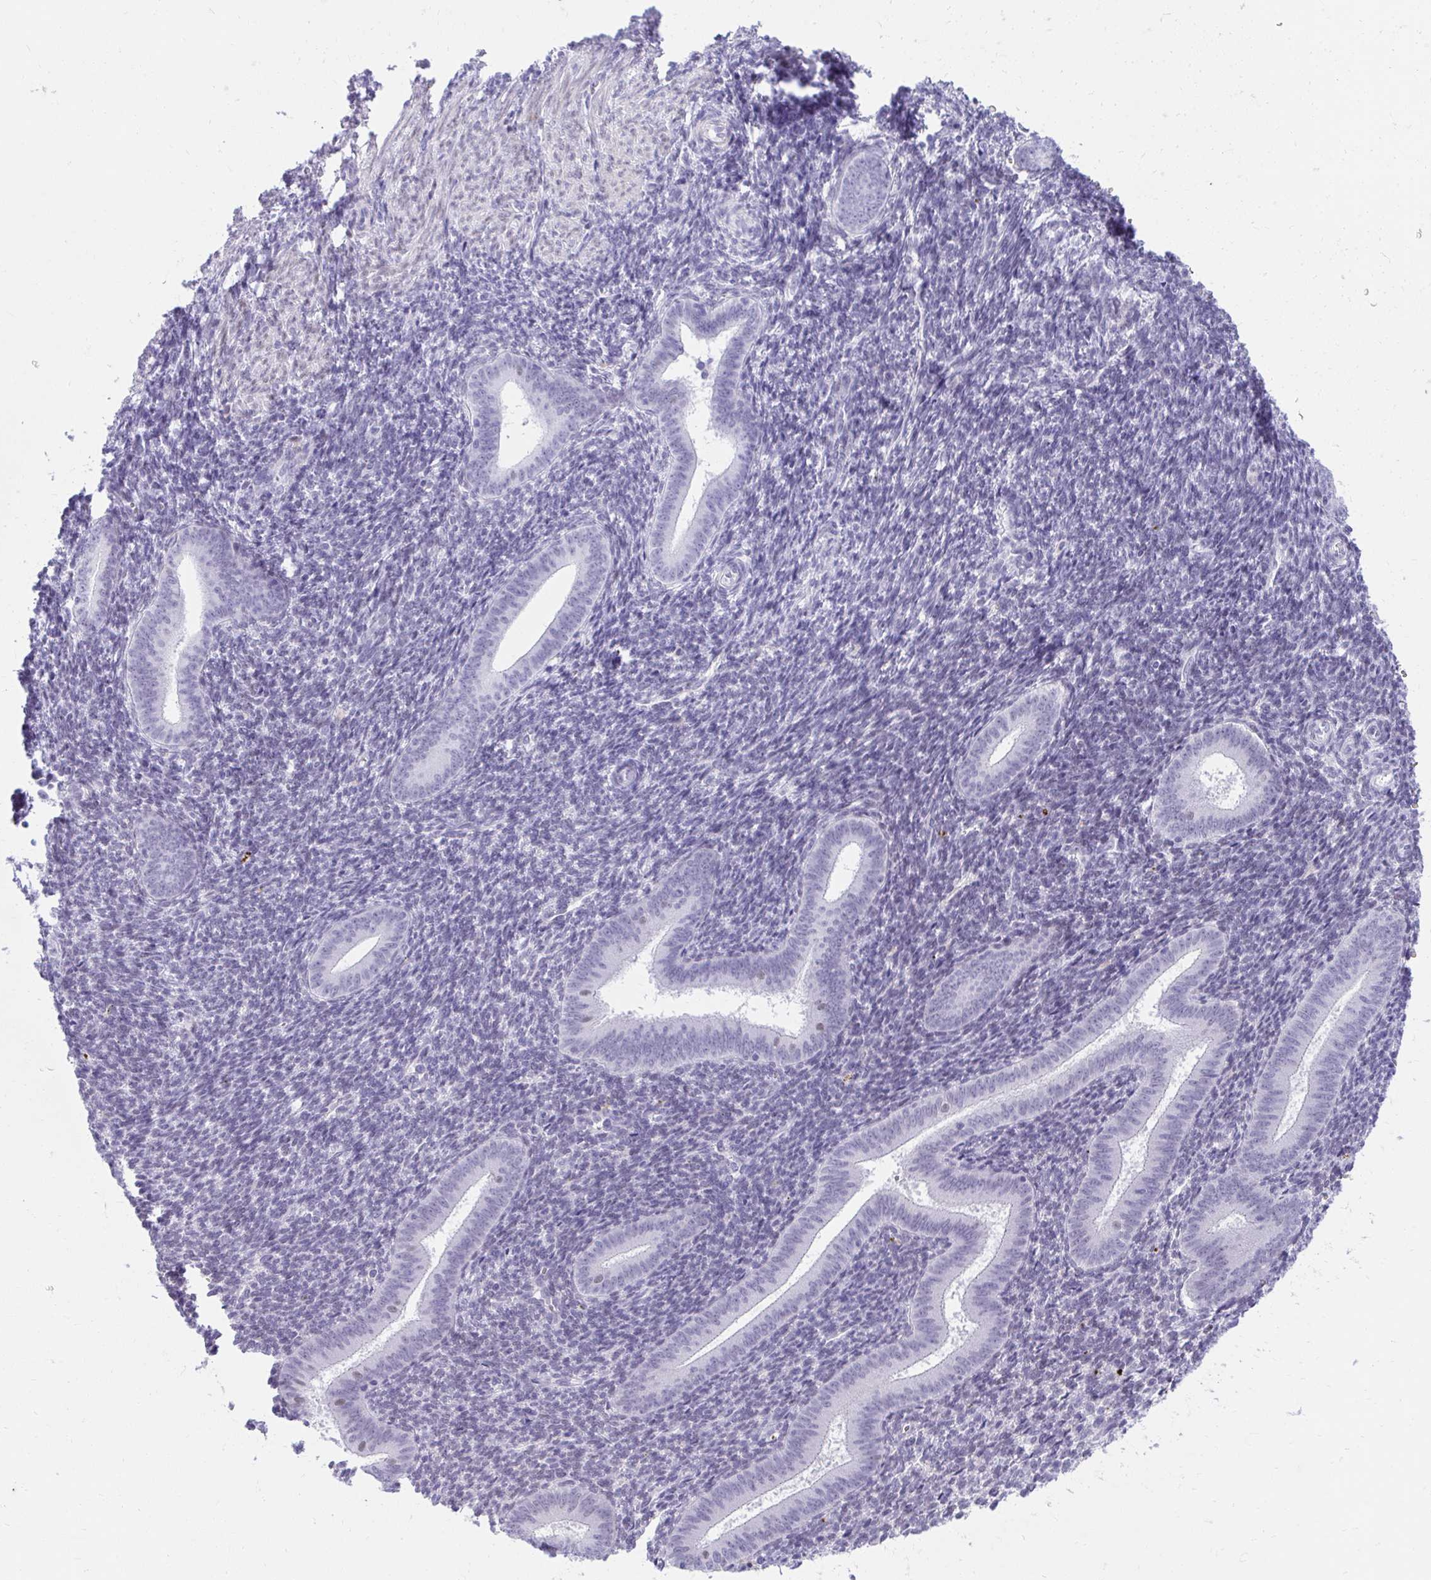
{"staining": {"intensity": "negative", "quantity": "none", "location": "none"}, "tissue": "endometrium", "cell_type": "Cells in endometrial stroma", "image_type": "normal", "snomed": [{"axis": "morphology", "description": "Normal tissue, NOS"}, {"axis": "topography", "description": "Endometrium"}], "caption": "This is an IHC micrograph of normal endometrium. There is no expression in cells in endometrial stroma.", "gene": "KLK1", "patient": {"sex": "female", "age": 25}}